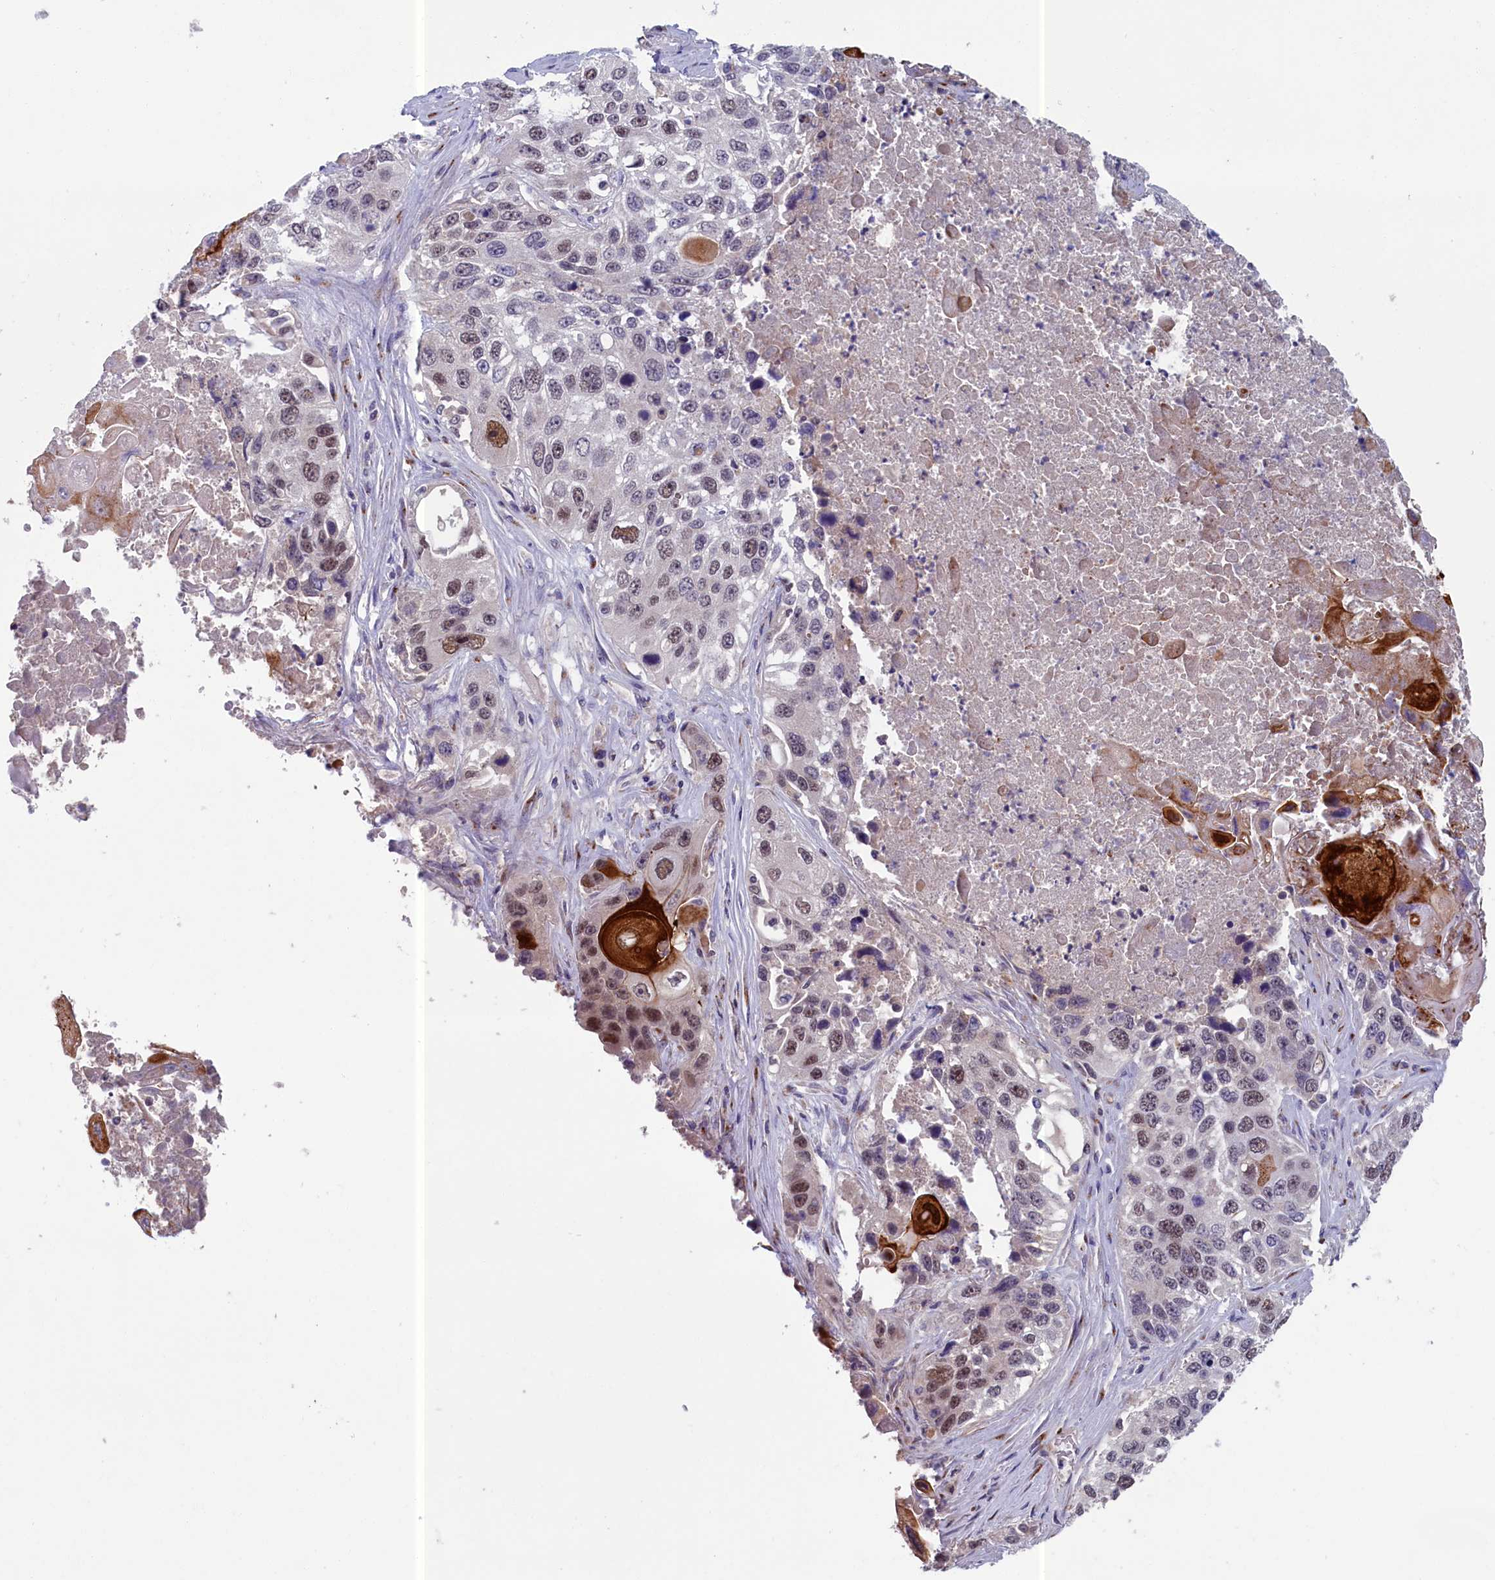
{"staining": {"intensity": "strong", "quantity": "<25%", "location": "cytoplasmic/membranous,nuclear"}, "tissue": "lung cancer", "cell_type": "Tumor cells", "image_type": "cancer", "snomed": [{"axis": "morphology", "description": "Squamous cell carcinoma, NOS"}, {"axis": "topography", "description": "Lung"}], "caption": "The image displays a brown stain indicating the presence of a protein in the cytoplasmic/membranous and nuclear of tumor cells in lung cancer.", "gene": "LIG1", "patient": {"sex": "male", "age": 61}}